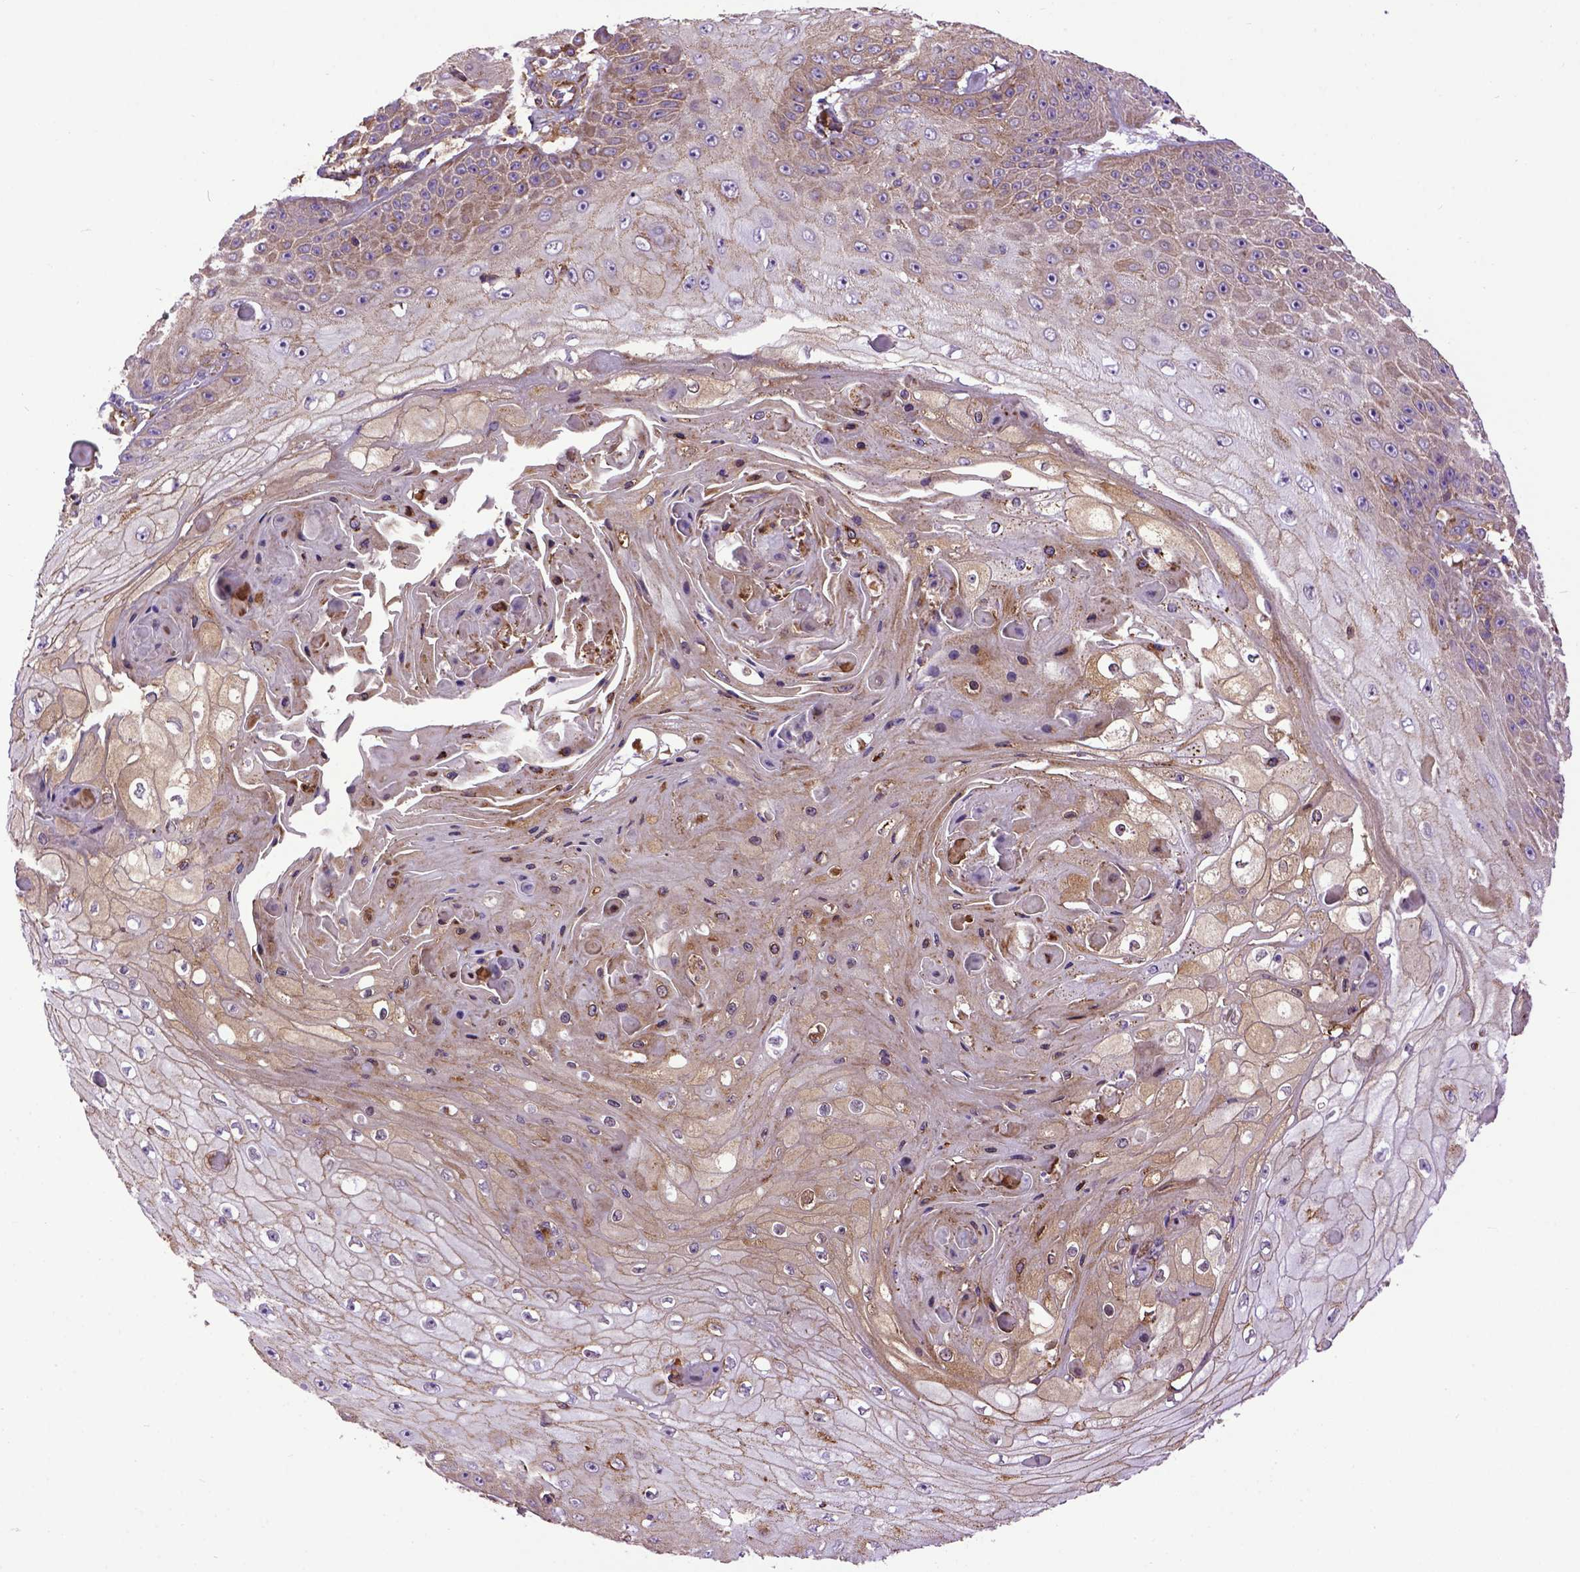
{"staining": {"intensity": "weak", "quantity": "25%-75%", "location": "cytoplasmic/membranous"}, "tissue": "skin cancer", "cell_type": "Tumor cells", "image_type": "cancer", "snomed": [{"axis": "morphology", "description": "Squamous cell carcinoma, NOS"}, {"axis": "topography", "description": "Skin"}], "caption": "This is an image of immunohistochemistry (IHC) staining of skin cancer (squamous cell carcinoma), which shows weak staining in the cytoplasmic/membranous of tumor cells.", "gene": "MVP", "patient": {"sex": "male", "age": 70}}